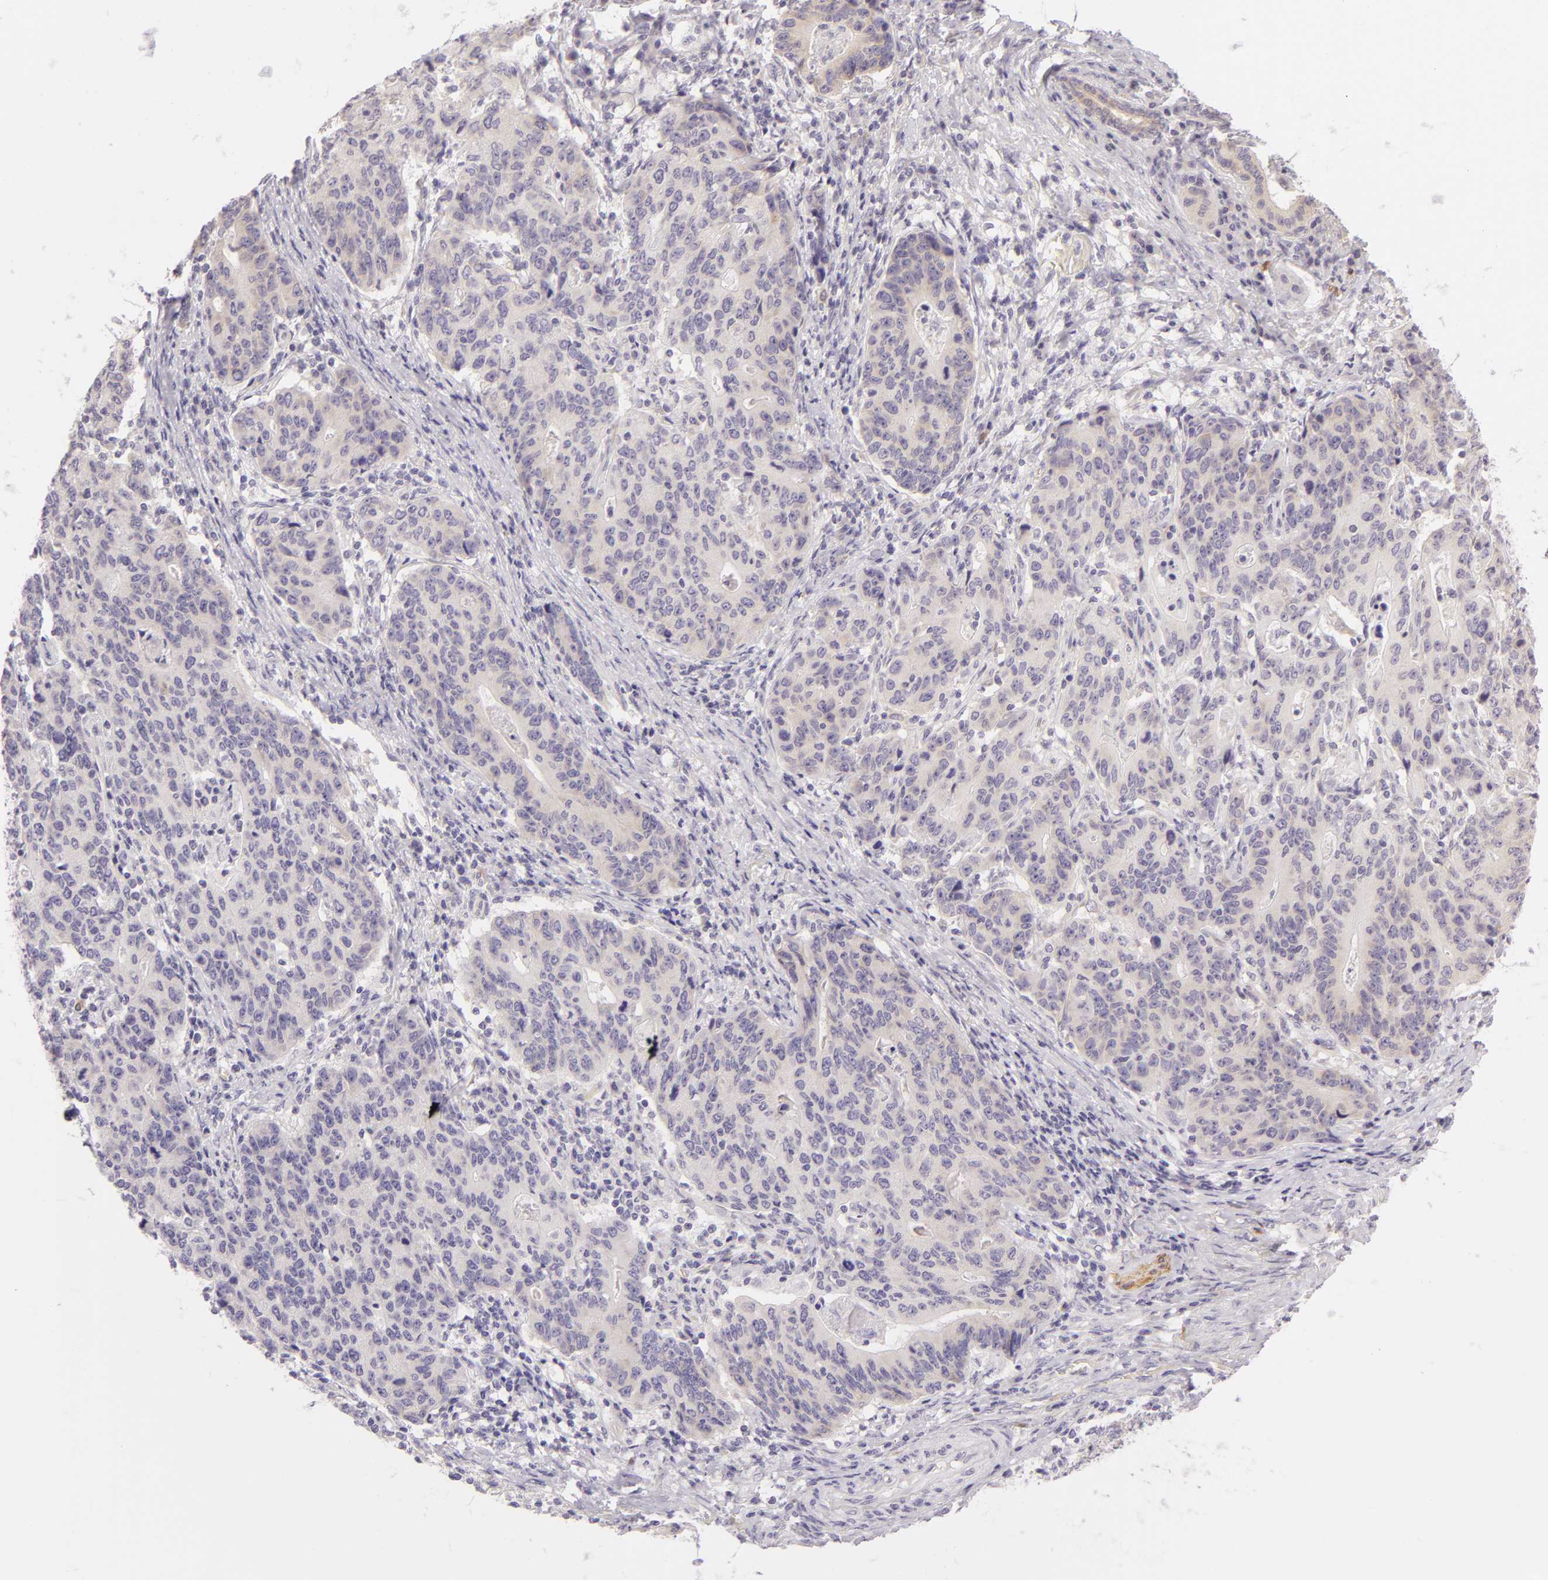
{"staining": {"intensity": "negative", "quantity": "none", "location": "none"}, "tissue": "stomach cancer", "cell_type": "Tumor cells", "image_type": "cancer", "snomed": [{"axis": "morphology", "description": "Adenocarcinoma, NOS"}, {"axis": "topography", "description": "Esophagus"}, {"axis": "topography", "description": "Stomach"}], "caption": "High magnification brightfield microscopy of adenocarcinoma (stomach) stained with DAB (brown) and counterstained with hematoxylin (blue): tumor cells show no significant staining.", "gene": "ZC3H7B", "patient": {"sex": "male", "age": 74}}